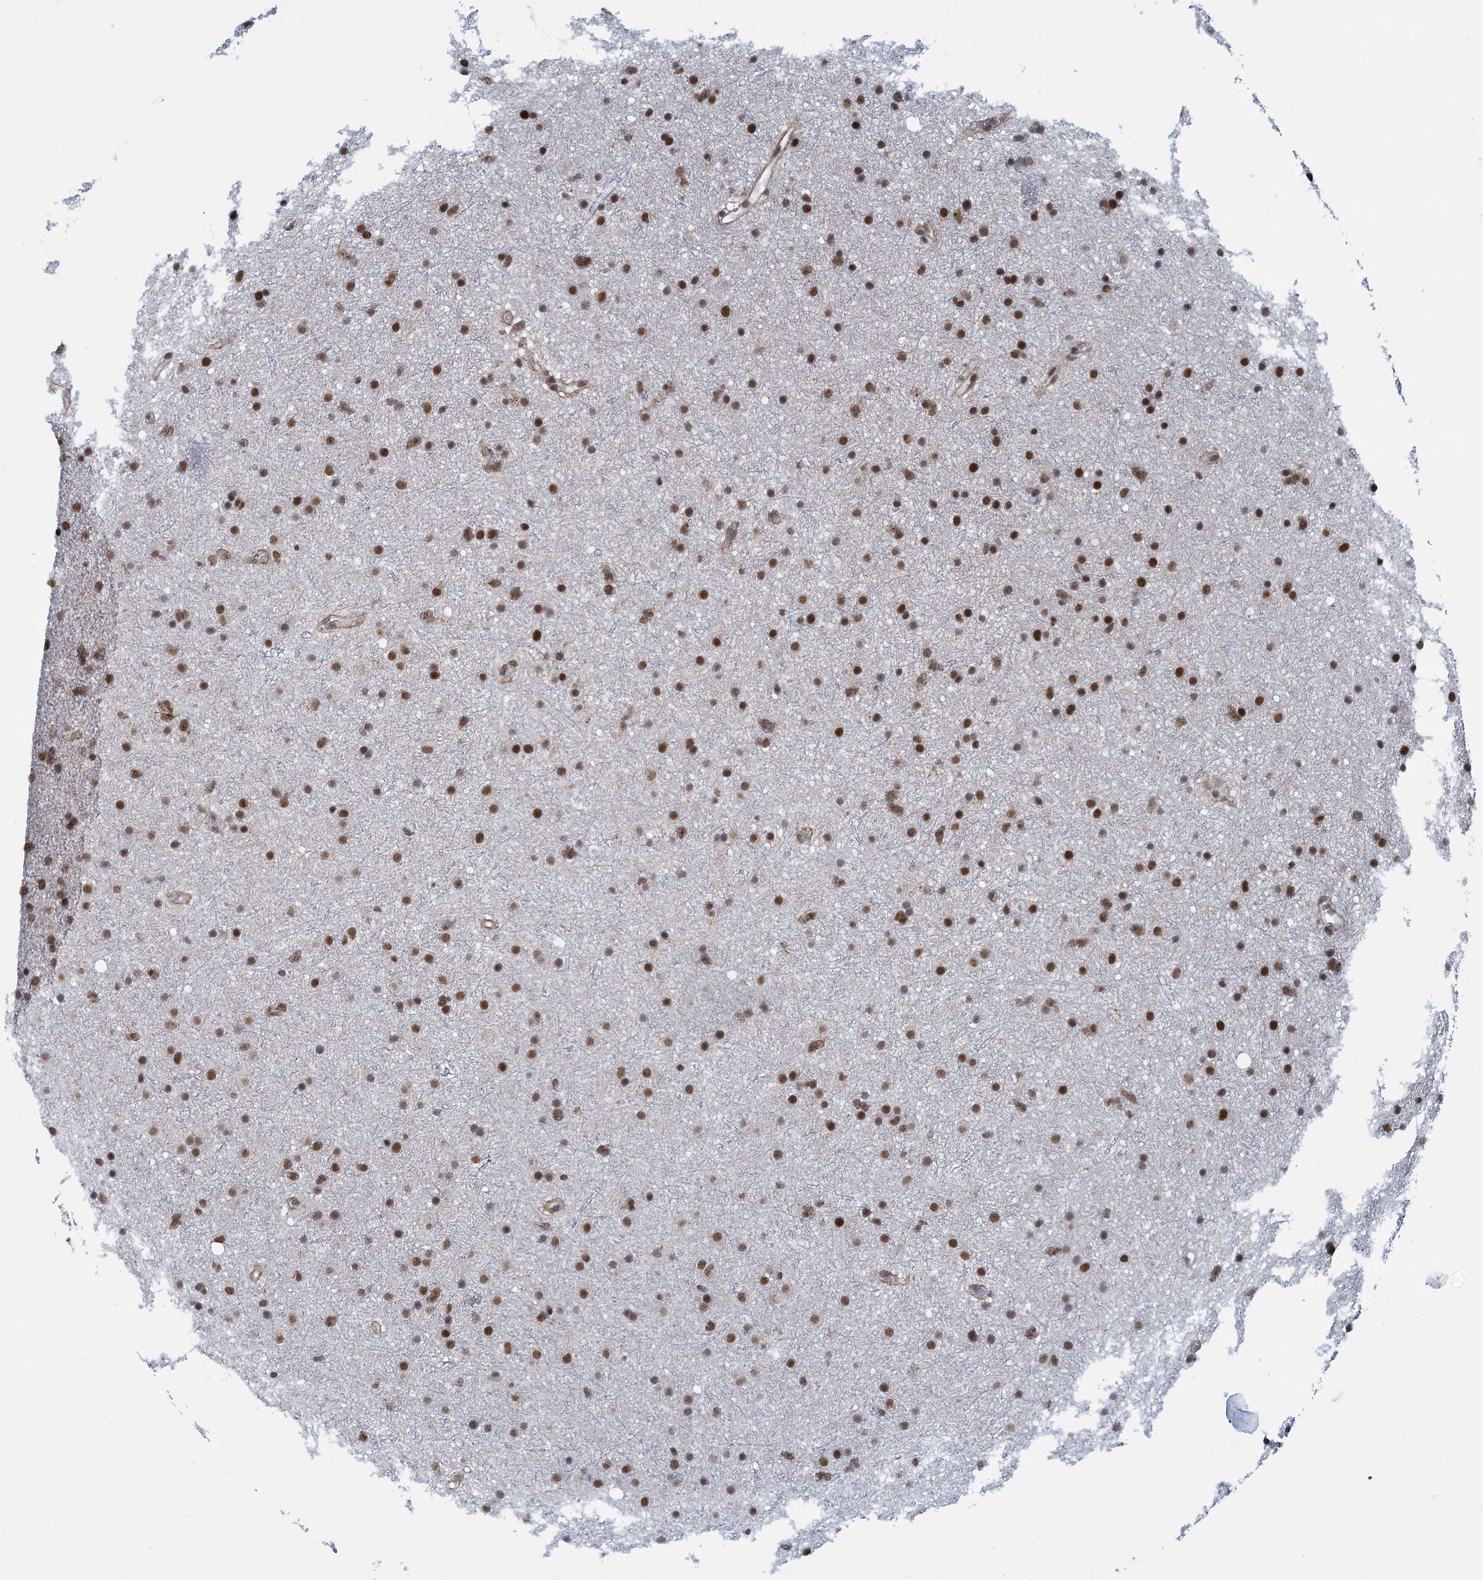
{"staining": {"intensity": "moderate", "quantity": ">75%", "location": "nuclear"}, "tissue": "glioma", "cell_type": "Tumor cells", "image_type": "cancer", "snomed": [{"axis": "morphology", "description": "Glioma, malignant, Low grade"}, {"axis": "topography", "description": "Cerebral cortex"}], "caption": "A histopathology image showing moderate nuclear staining in approximately >75% of tumor cells in malignant glioma (low-grade), as visualized by brown immunohistochemical staining.", "gene": "MORN3", "patient": {"sex": "female", "age": 39}}